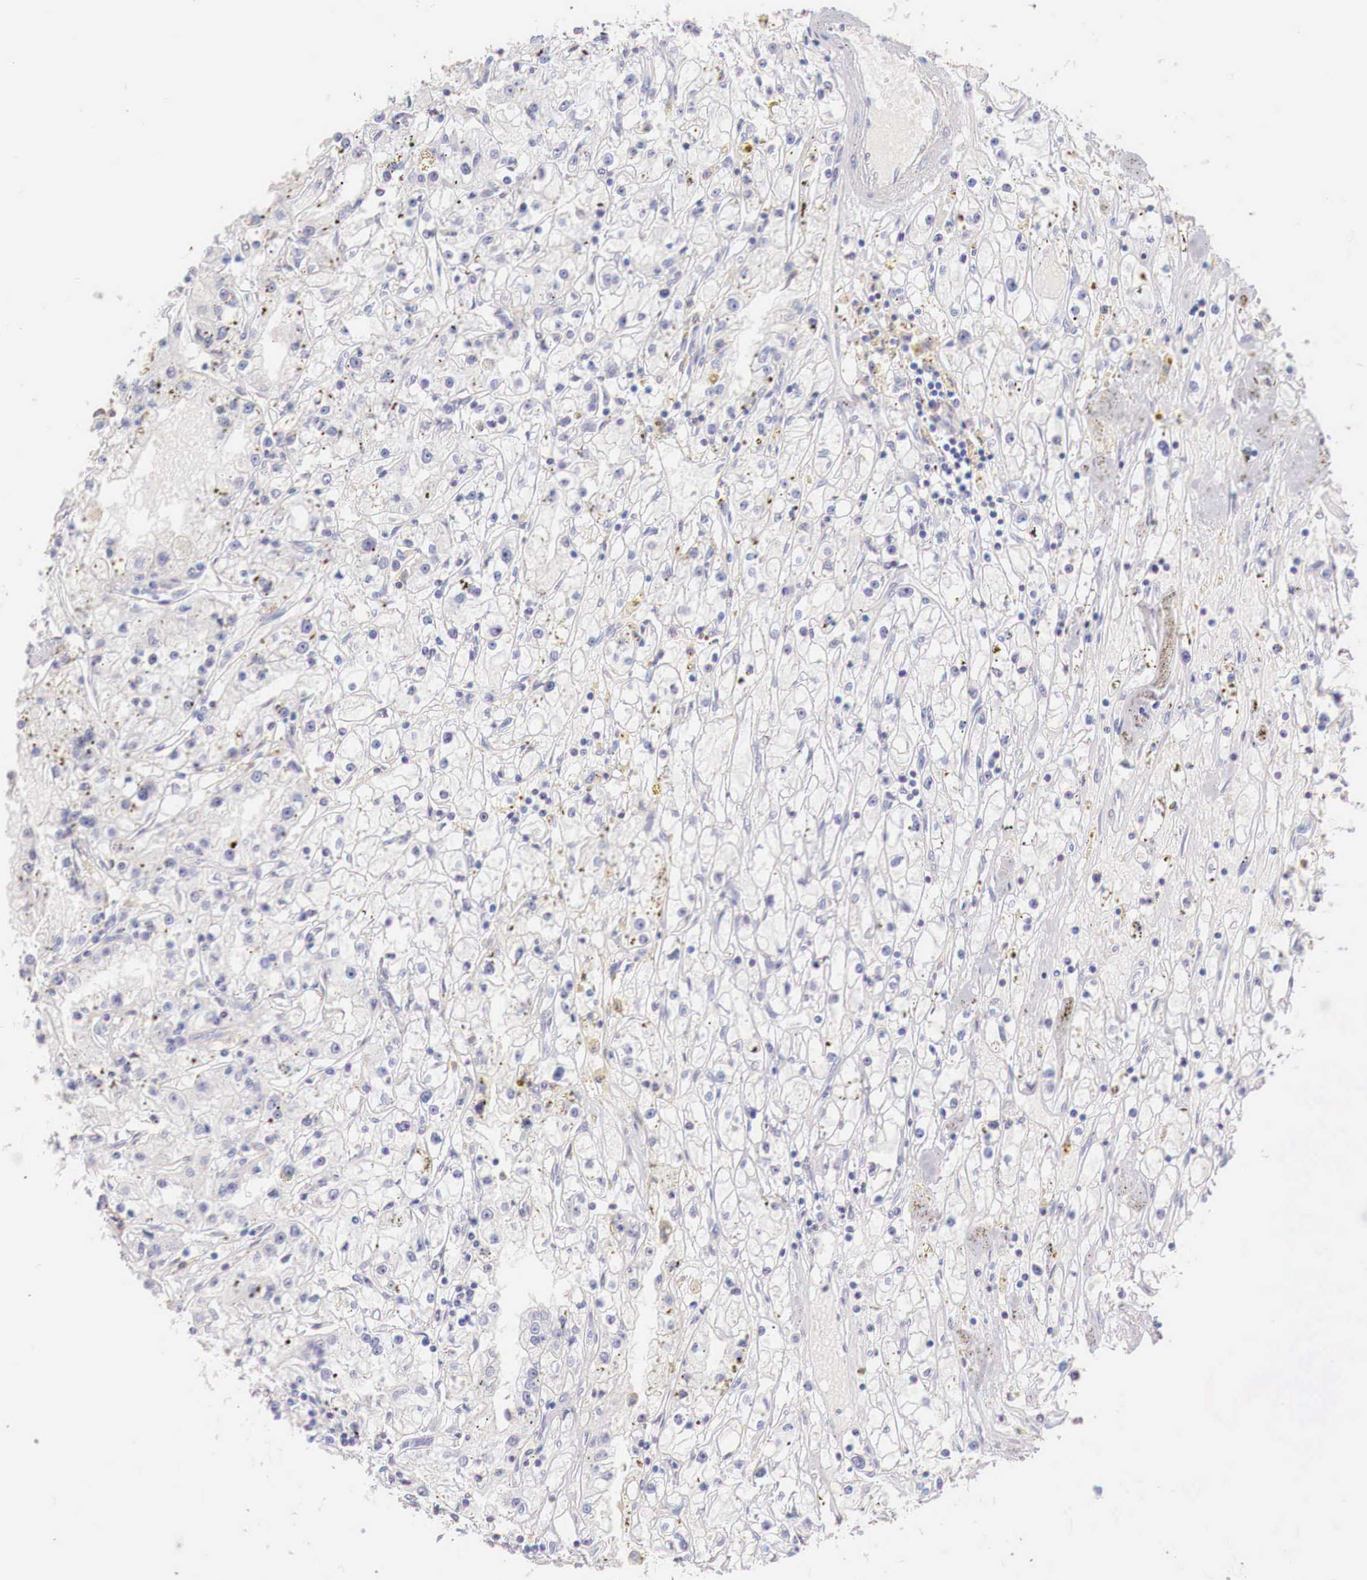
{"staining": {"intensity": "negative", "quantity": "none", "location": "none"}, "tissue": "renal cancer", "cell_type": "Tumor cells", "image_type": "cancer", "snomed": [{"axis": "morphology", "description": "Adenocarcinoma, NOS"}, {"axis": "topography", "description": "Kidney"}], "caption": "This is a photomicrograph of IHC staining of adenocarcinoma (renal), which shows no positivity in tumor cells.", "gene": "IDH3G", "patient": {"sex": "male", "age": 56}}